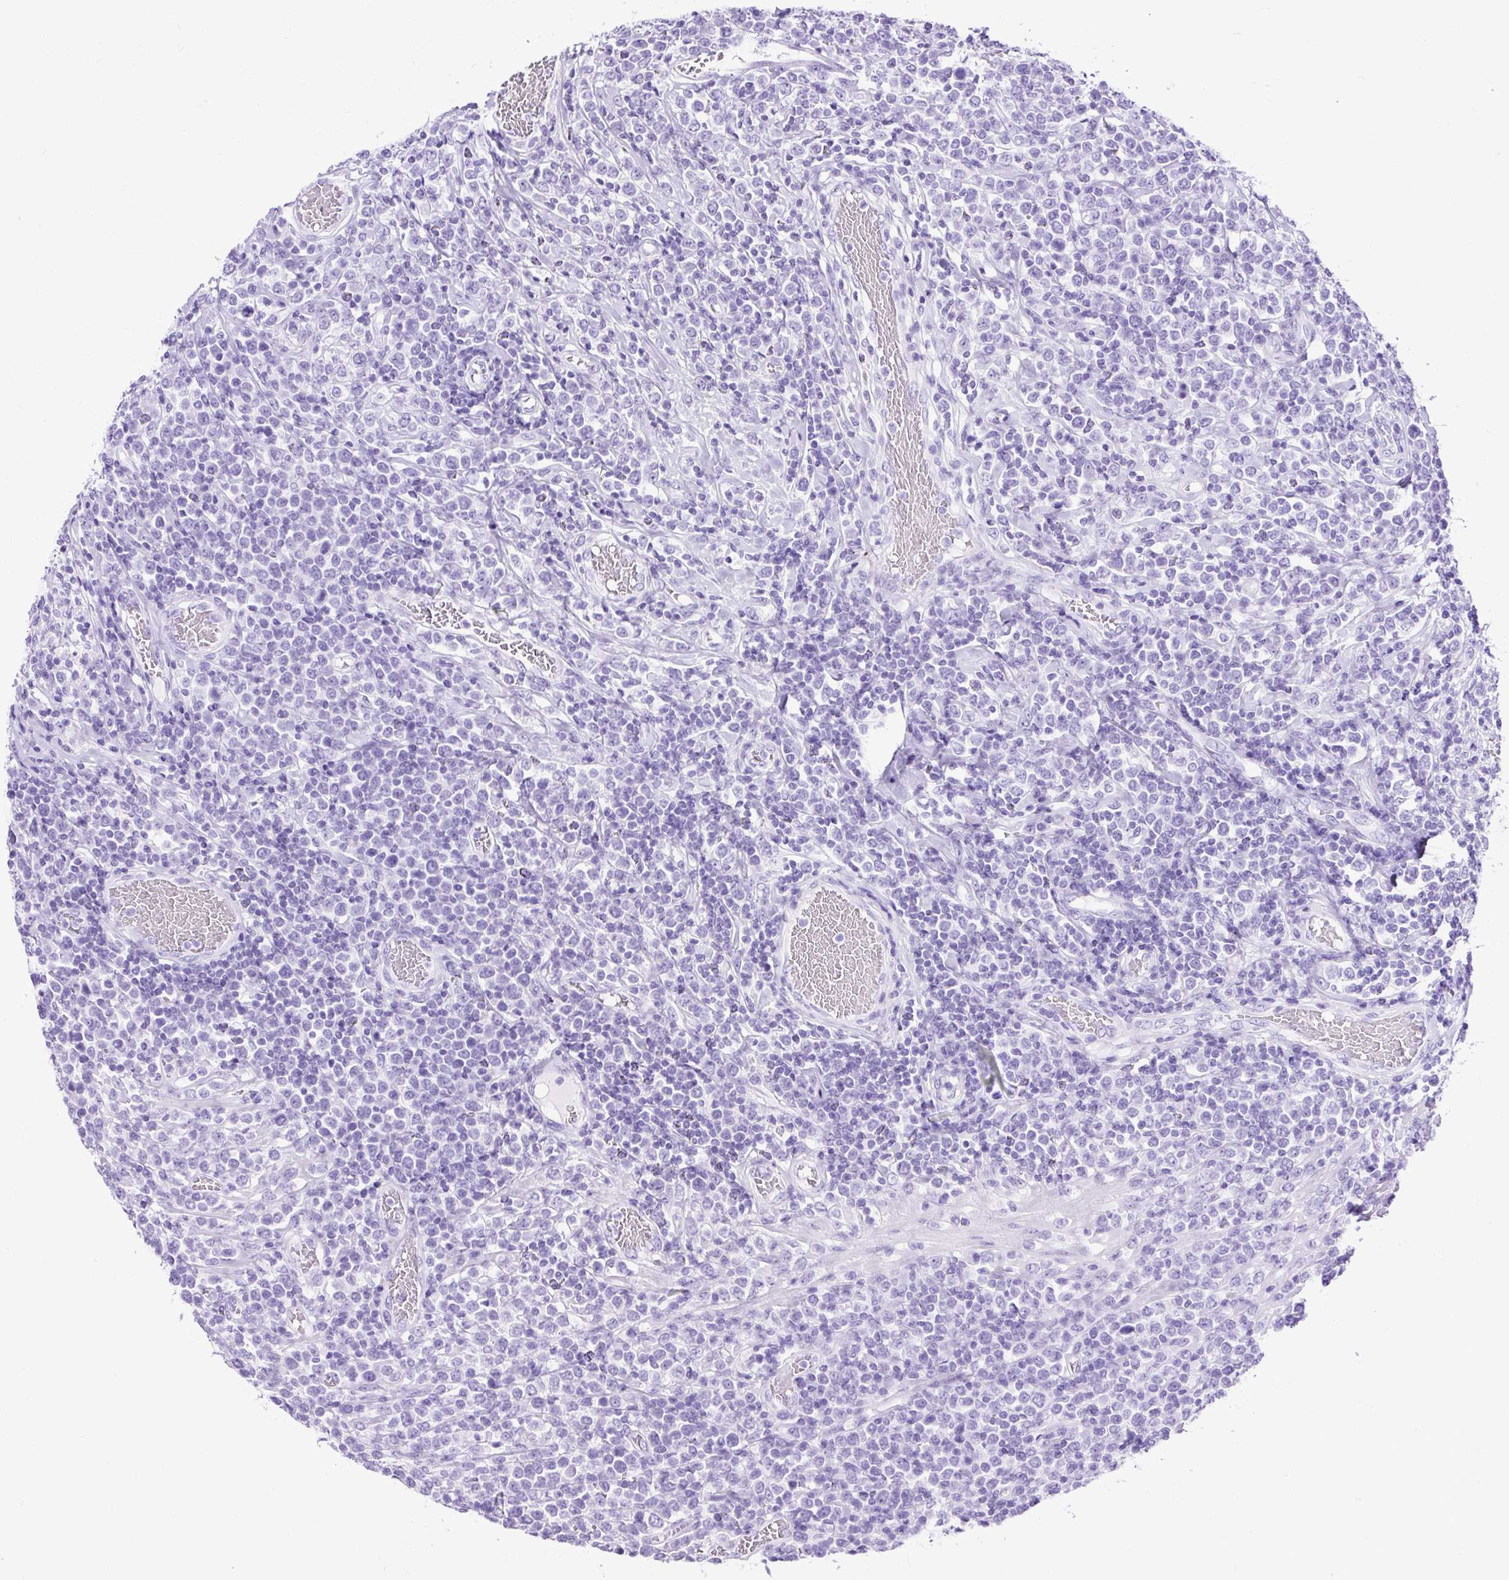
{"staining": {"intensity": "negative", "quantity": "none", "location": "none"}, "tissue": "lymphoma", "cell_type": "Tumor cells", "image_type": "cancer", "snomed": [{"axis": "morphology", "description": "Malignant lymphoma, non-Hodgkin's type, High grade"}, {"axis": "topography", "description": "Soft tissue"}], "caption": "Human lymphoma stained for a protein using IHC shows no staining in tumor cells.", "gene": "CEL", "patient": {"sex": "female", "age": 56}}